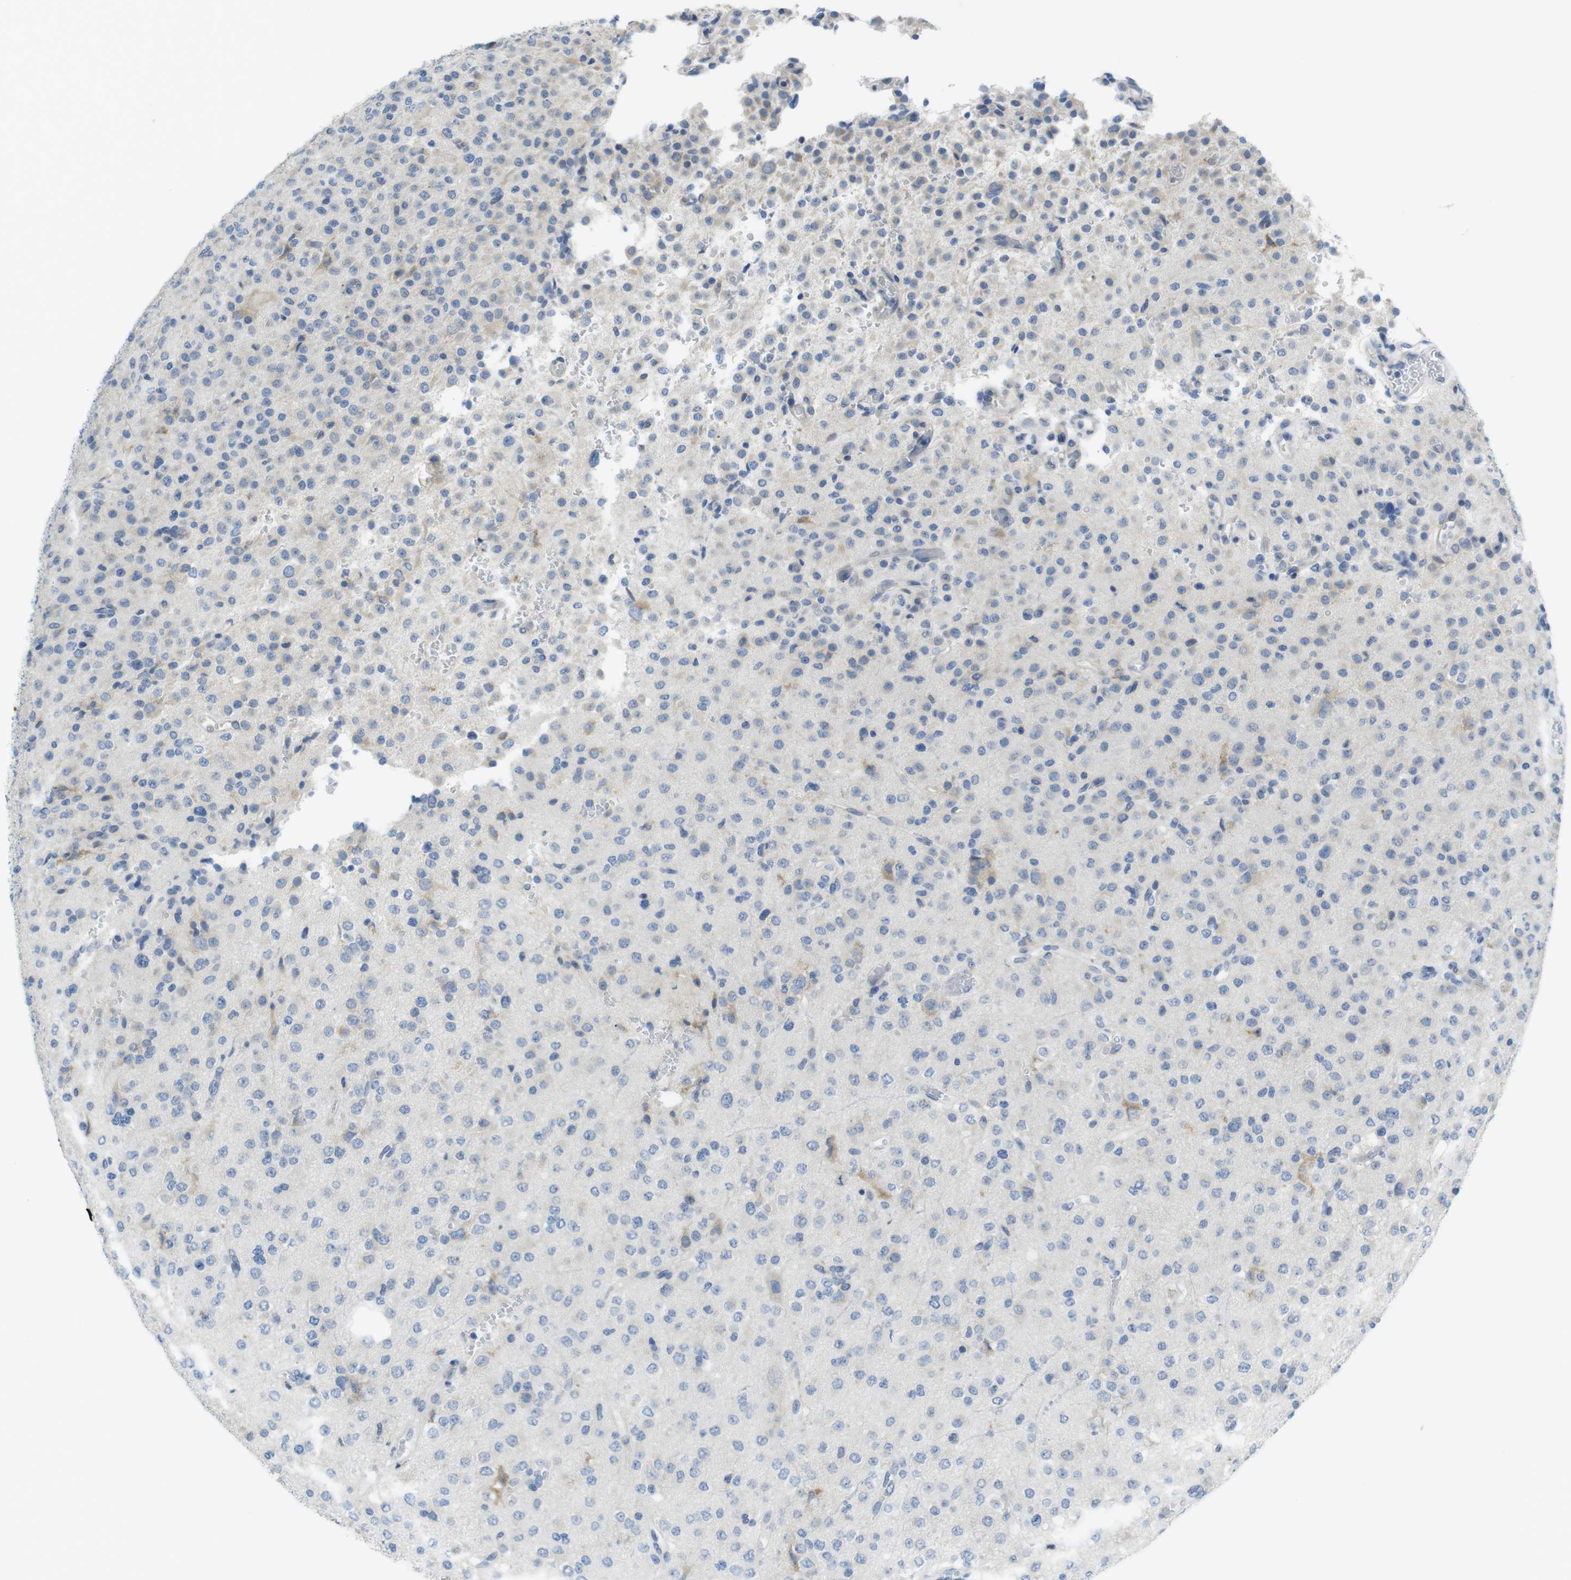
{"staining": {"intensity": "weak", "quantity": "25%-75%", "location": "cytoplasmic/membranous"}, "tissue": "glioma", "cell_type": "Tumor cells", "image_type": "cancer", "snomed": [{"axis": "morphology", "description": "Glioma, malignant, Low grade"}, {"axis": "topography", "description": "Brain"}], "caption": "High-power microscopy captured an IHC image of low-grade glioma (malignant), revealing weak cytoplasmic/membranous expression in about 25%-75% of tumor cells. (DAB (3,3'-diaminobenzidine) IHC, brown staining for protein, blue staining for nuclei).", "gene": "CLPTM1L", "patient": {"sex": "male", "age": 38}}